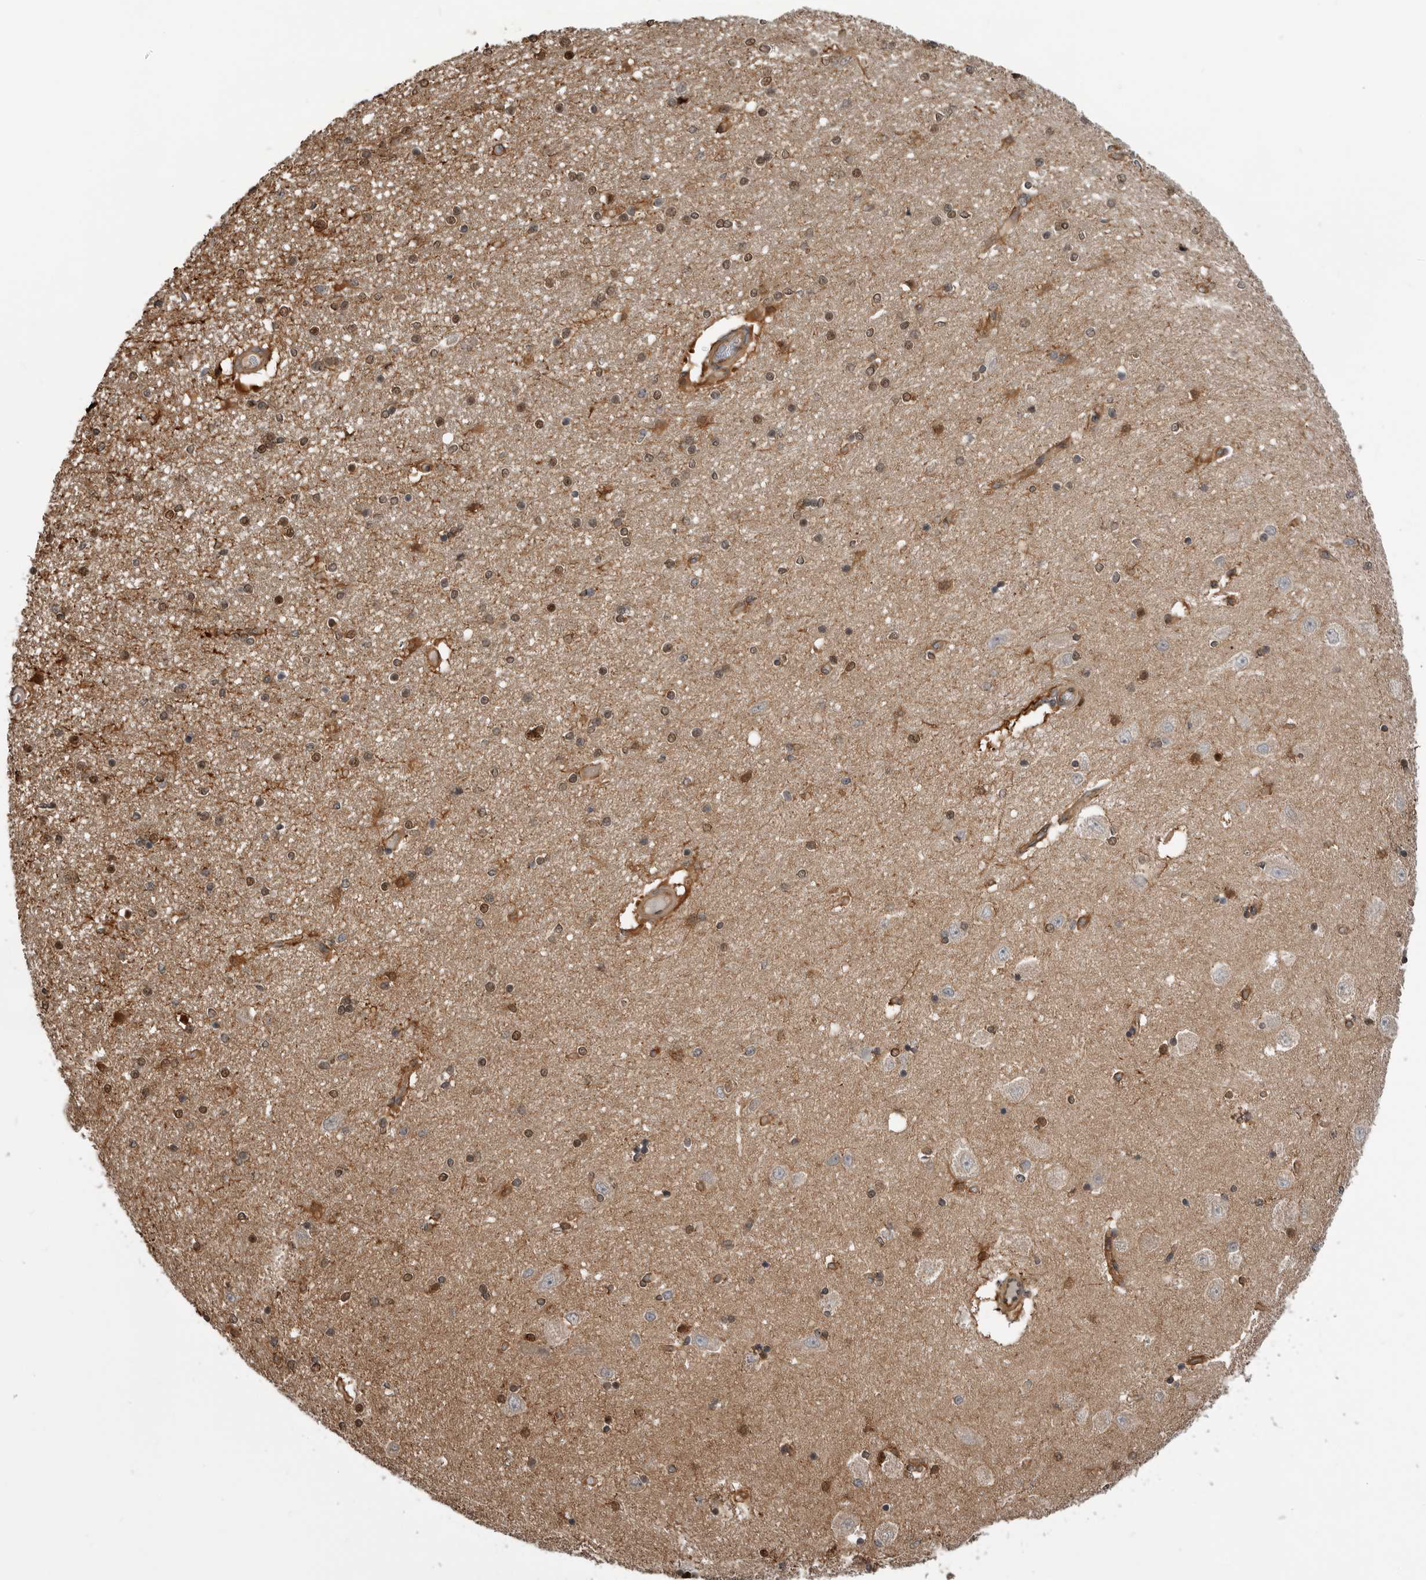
{"staining": {"intensity": "moderate", "quantity": ">75%", "location": "cytoplasmic/membranous,nuclear"}, "tissue": "hippocampus", "cell_type": "Glial cells", "image_type": "normal", "snomed": [{"axis": "morphology", "description": "Normal tissue, NOS"}, {"axis": "topography", "description": "Hippocampus"}], "caption": "Immunohistochemical staining of unremarkable human hippocampus demonstrates >75% levels of moderate cytoplasmic/membranous,nuclear protein positivity in approximately >75% of glial cells. (IHC, brightfield microscopy, high magnification).", "gene": "RAB3GAP2", "patient": {"sex": "female", "age": 54}}